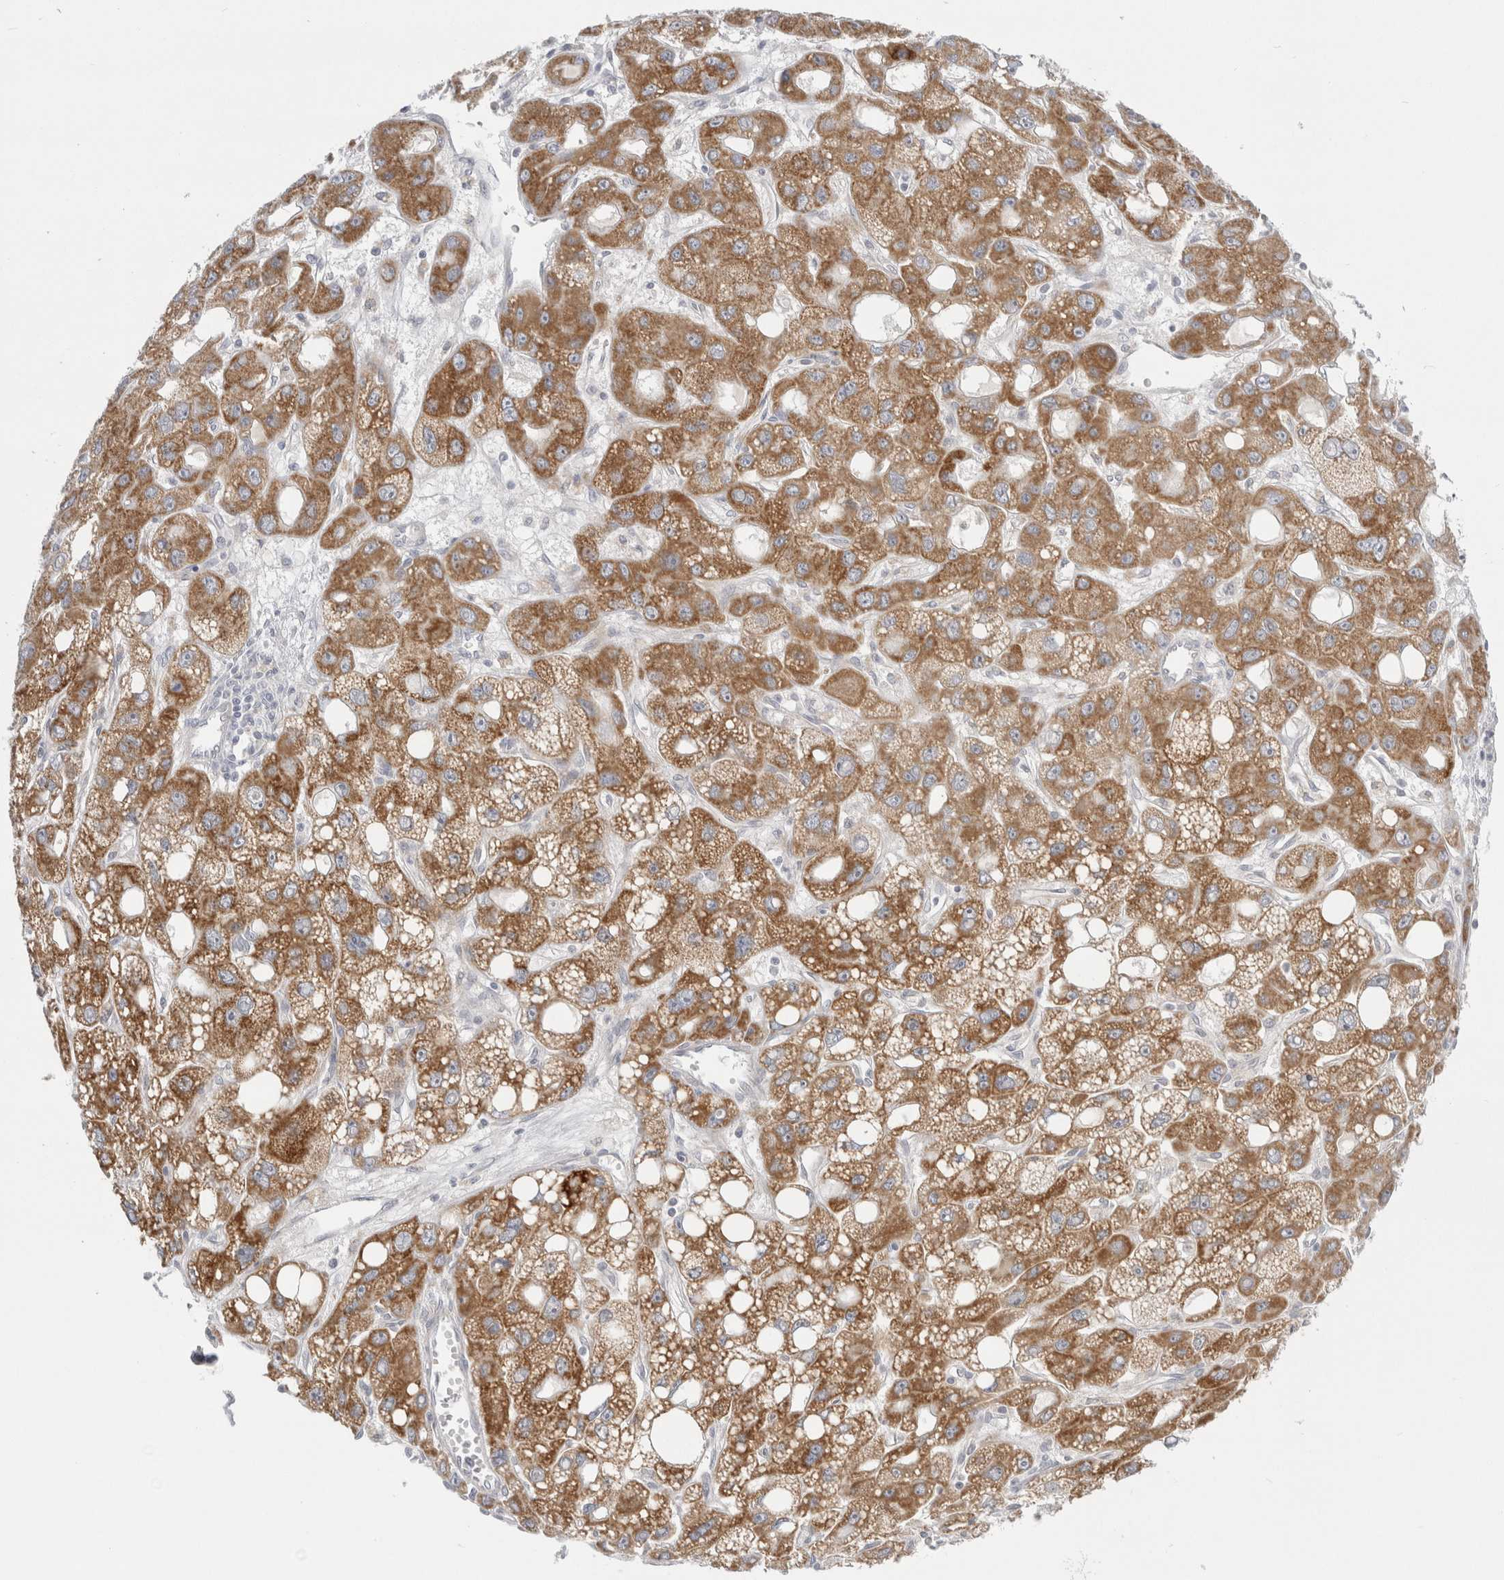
{"staining": {"intensity": "moderate", "quantity": ">75%", "location": "cytoplasmic/membranous"}, "tissue": "liver cancer", "cell_type": "Tumor cells", "image_type": "cancer", "snomed": [{"axis": "morphology", "description": "Carcinoma, Hepatocellular, NOS"}, {"axis": "topography", "description": "Liver"}], "caption": "A high-resolution image shows immunohistochemistry (IHC) staining of hepatocellular carcinoma (liver), which demonstrates moderate cytoplasmic/membranous positivity in approximately >75% of tumor cells. (Stains: DAB in brown, nuclei in blue, Microscopy: brightfield microscopy at high magnification).", "gene": "FAHD1", "patient": {"sex": "male", "age": 55}}